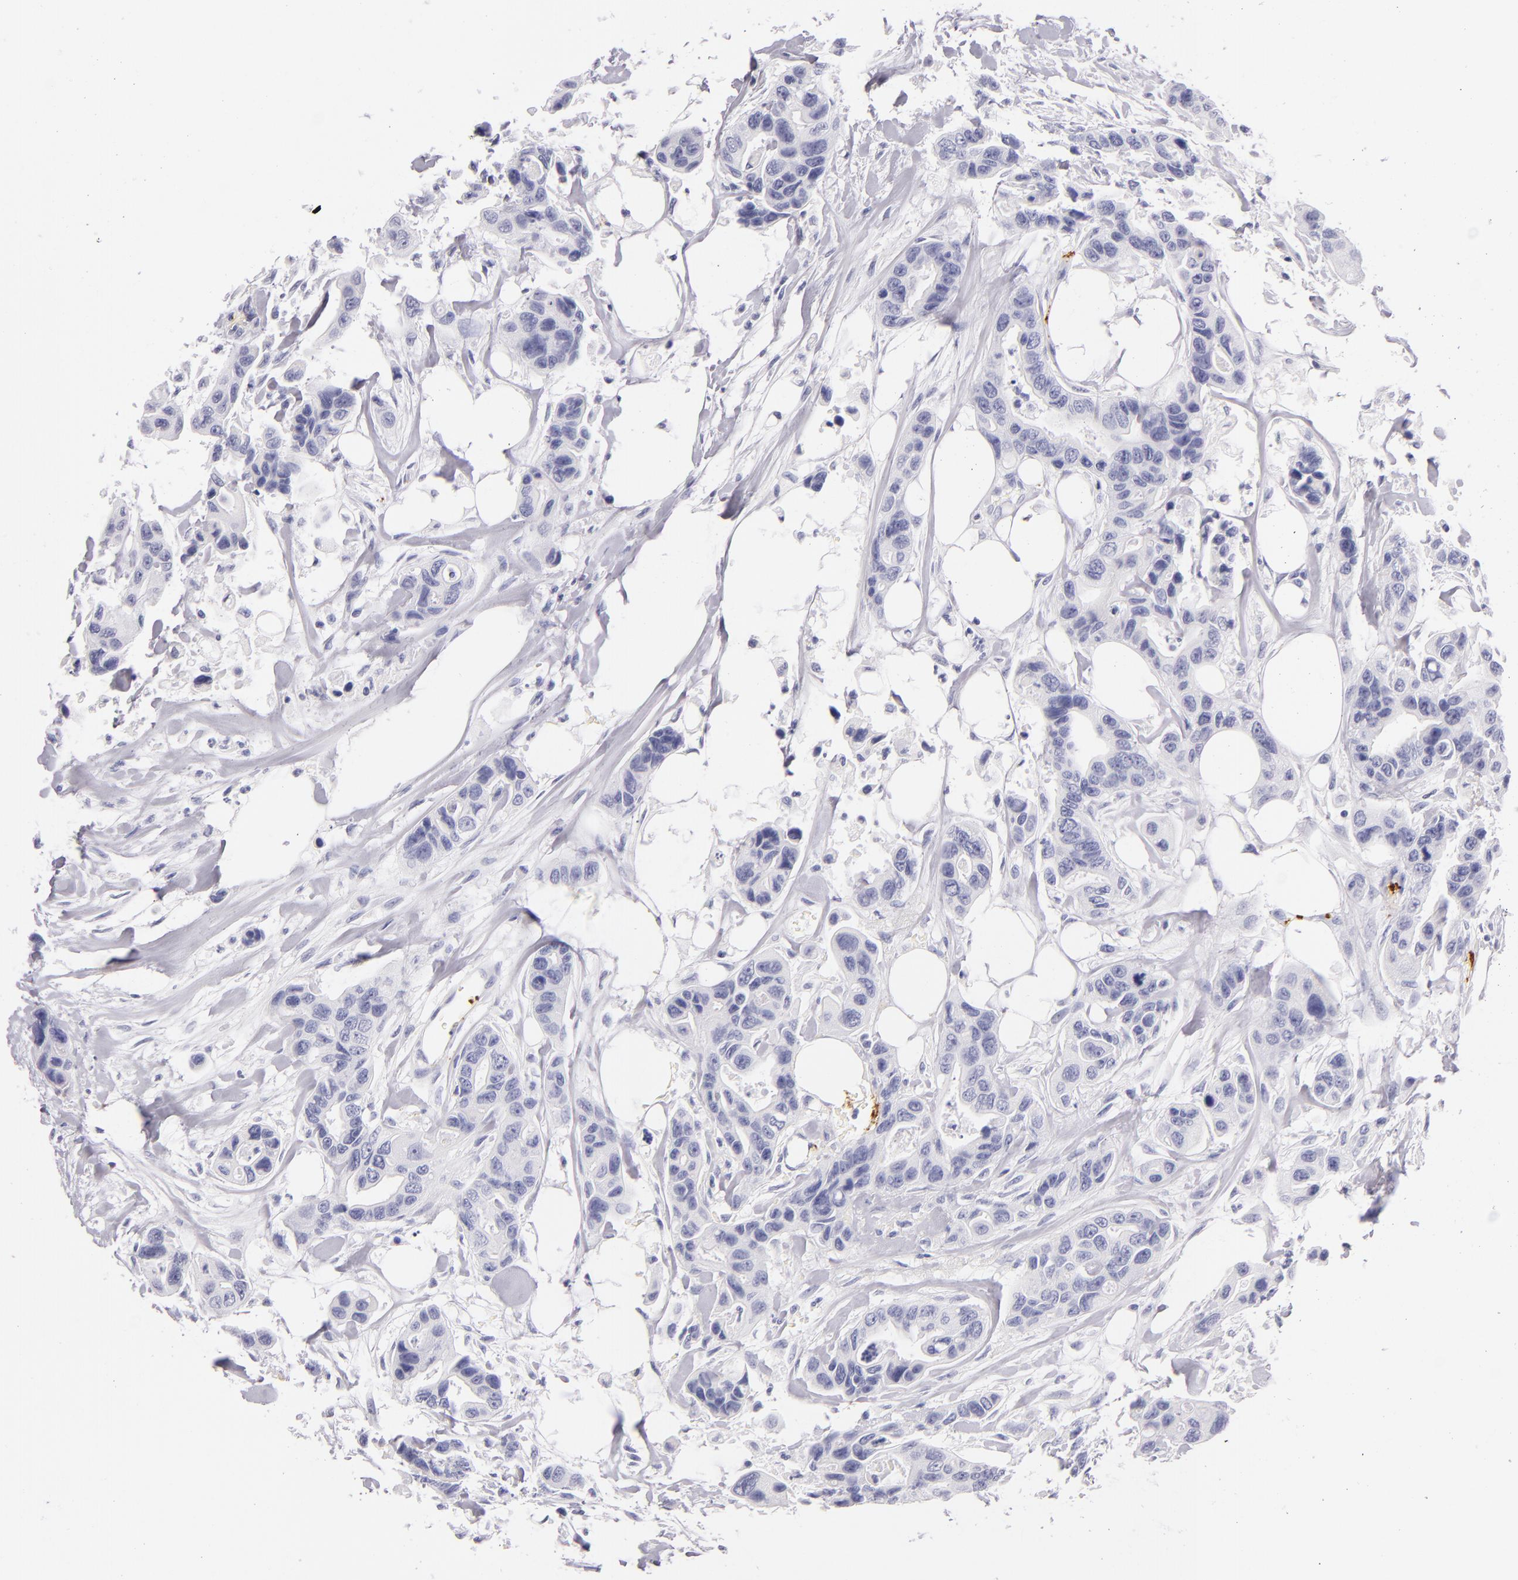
{"staining": {"intensity": "negative", "quantity": "none", "location": "none"}, "tissue": "colorectal cancer", "cell_type": "Tumor cells", "image_type": "cancer", "snomed": [{"axis": "morphology", "description": "Adenocarcinoma, NOS"}, {"axis": "topography", "description": "Colon"}], "caption": "Immunohistochemistry (IHC) image of adenocarcinoma (colorectal) stained for a protein (brown), which displays no staining in tumor cells.", "gene": "GP1BA", "patient": {"sex": "female", "age": 70}}